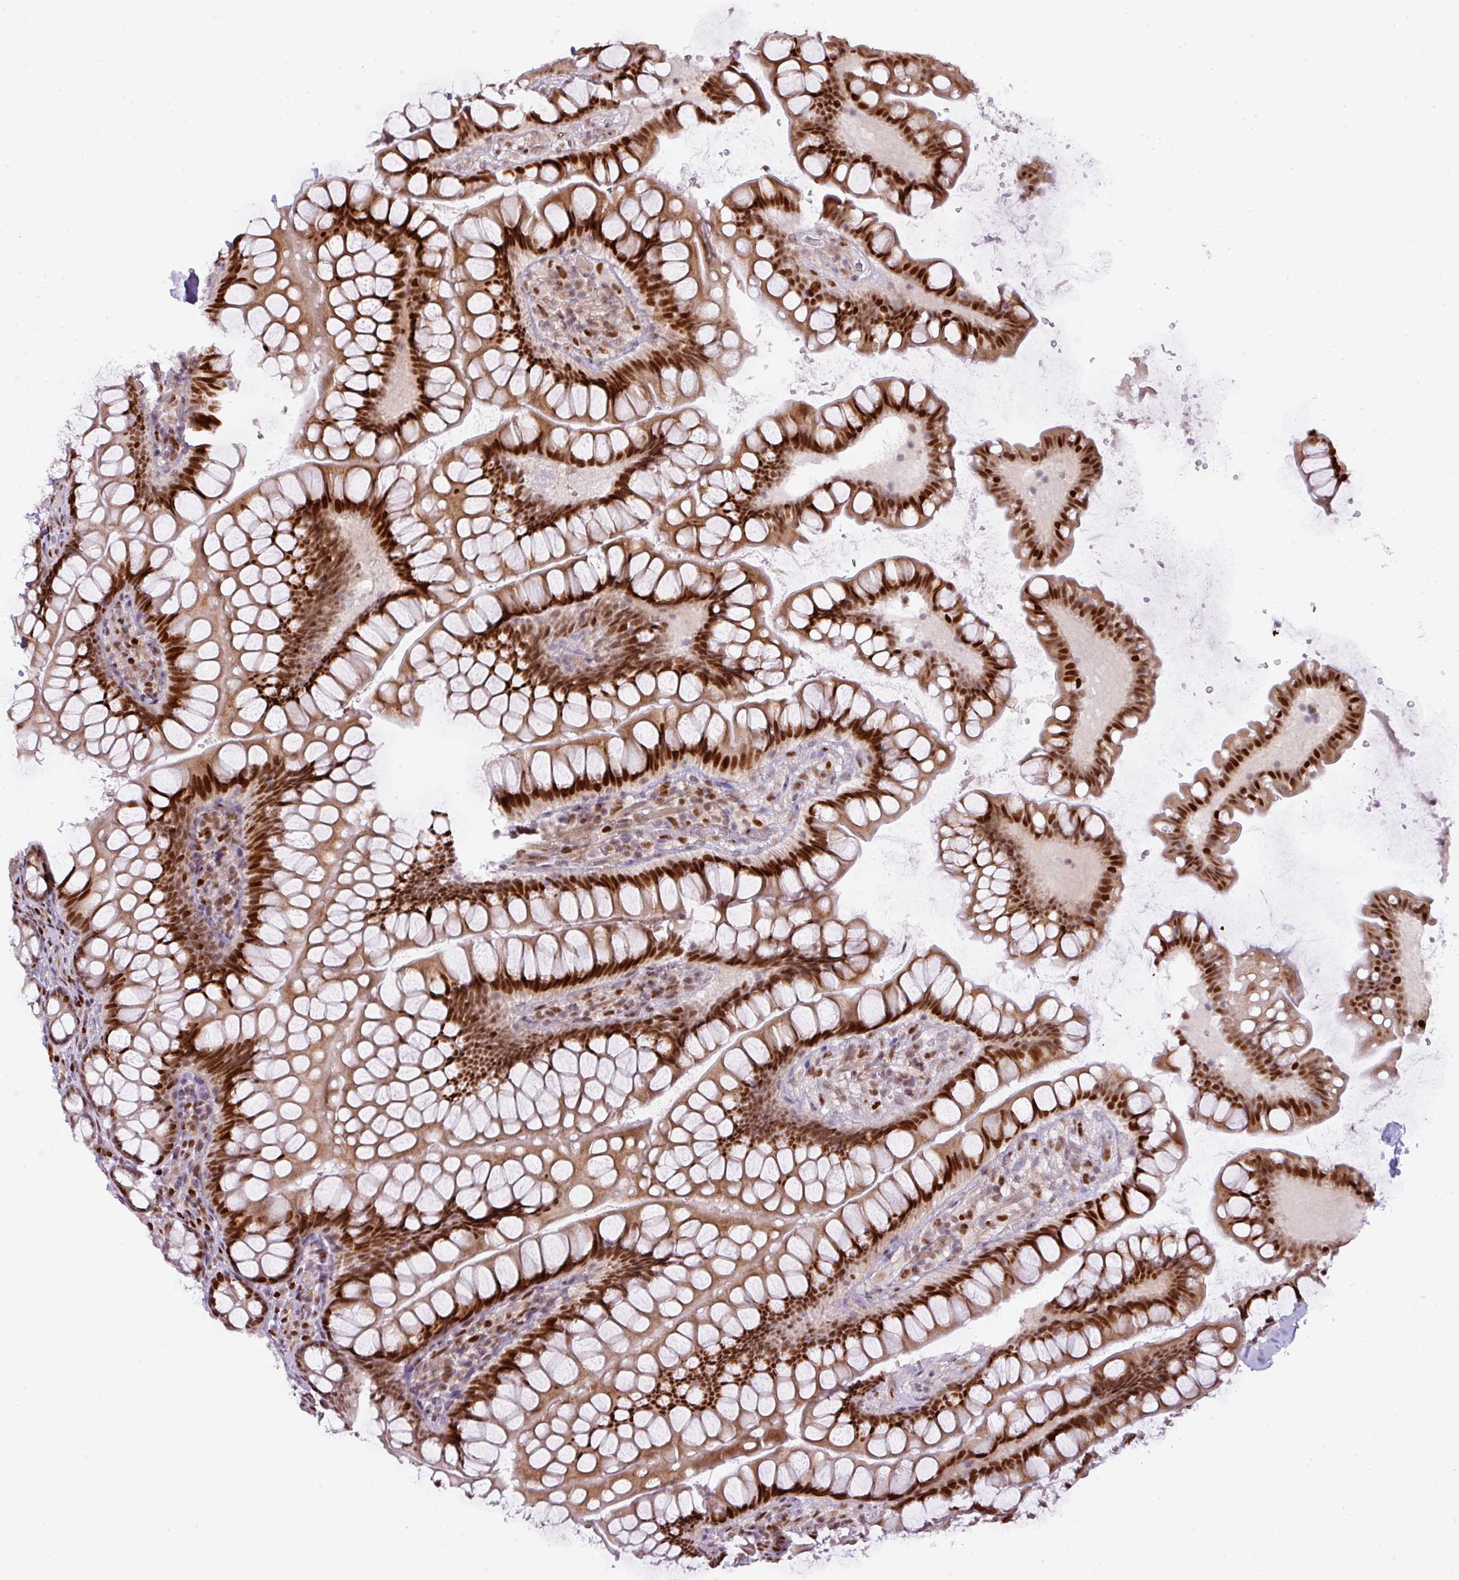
{"staining": {"intensity": "strong", "quantity": ">75%", "location": "cytoplasmic/membranous,nuclear"}, "tissue": "small intestine", "cell_type": "Glandular cells", "image_type": "normal", "snomed": [{"axis": "morphology", "description": "Normal tissue, NOS"}, {"axis": "topography", "description": "Small intestine"}], "caption": "An immunohistochemistry image of normal tissue is shown. Protein staining in brown shows strong cytoplasmic/membranous,nuclear positivity in small intestine within glandular cells. (DAB IHC, brown staining for protein, blue staining for nuclei).", "gene": "MYSM1", "patient": {"sex": "male", "age": 70}}